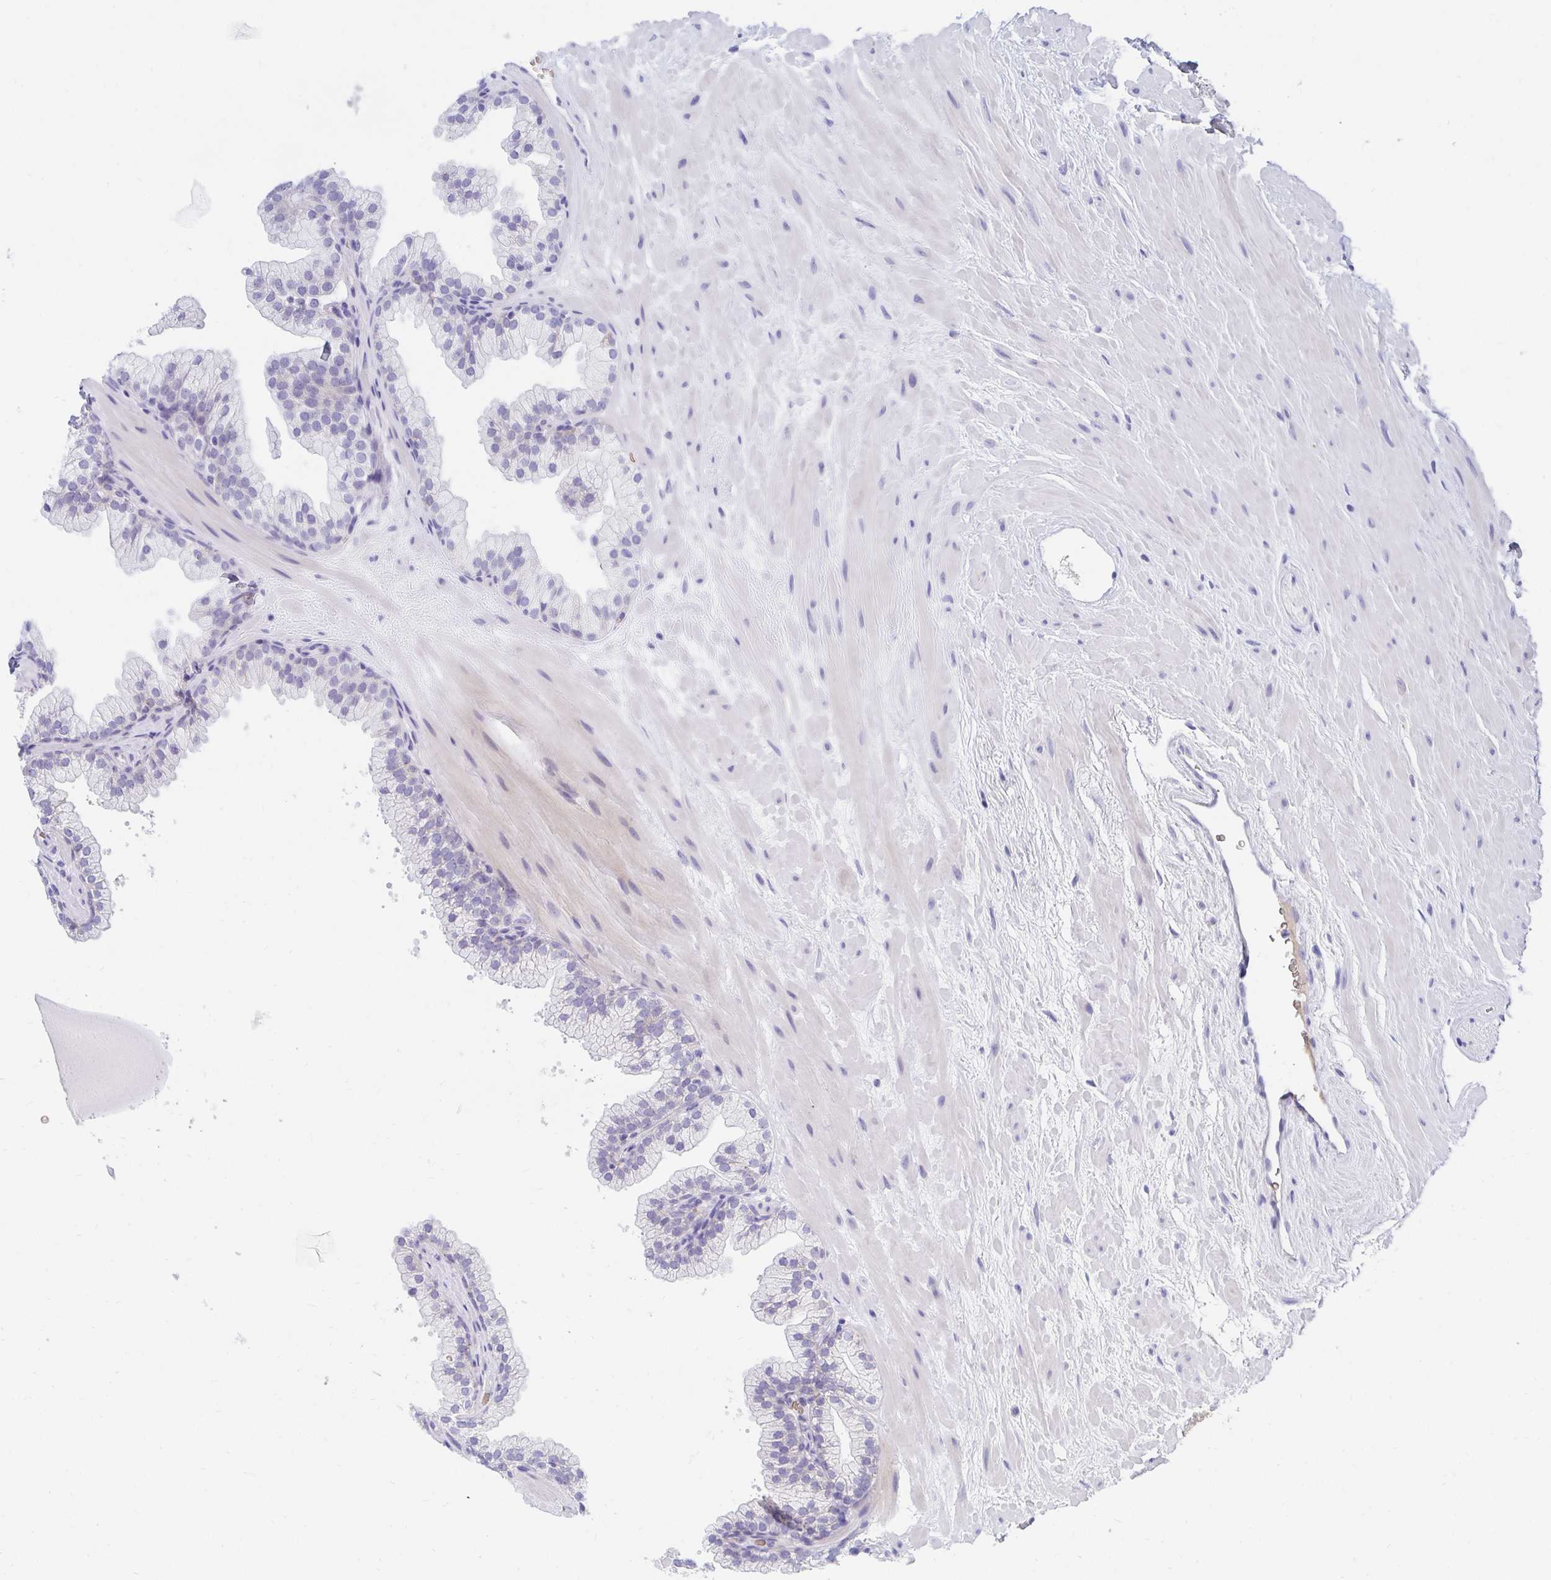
{"staining": {"intensity": "negative", "quantity": "none", "location": "none"}, "tissue": "prostate", "cell_type": "Glandular cells", "image_type": "normal", "snomed": [{"axis": "morphology", "description": "Normal tissue, NOS"}, {"axis": "topography", "description": "Prostate"}, {"axis": "topography", "description": "Peripheral nerve tissue"}], "caption": "Immunohistochemistry (IHC) of unremarkable prostate displays no staining in glandular cells.", "gene": "MROH2B", "patient": {"sex": "male", "age": 61}}